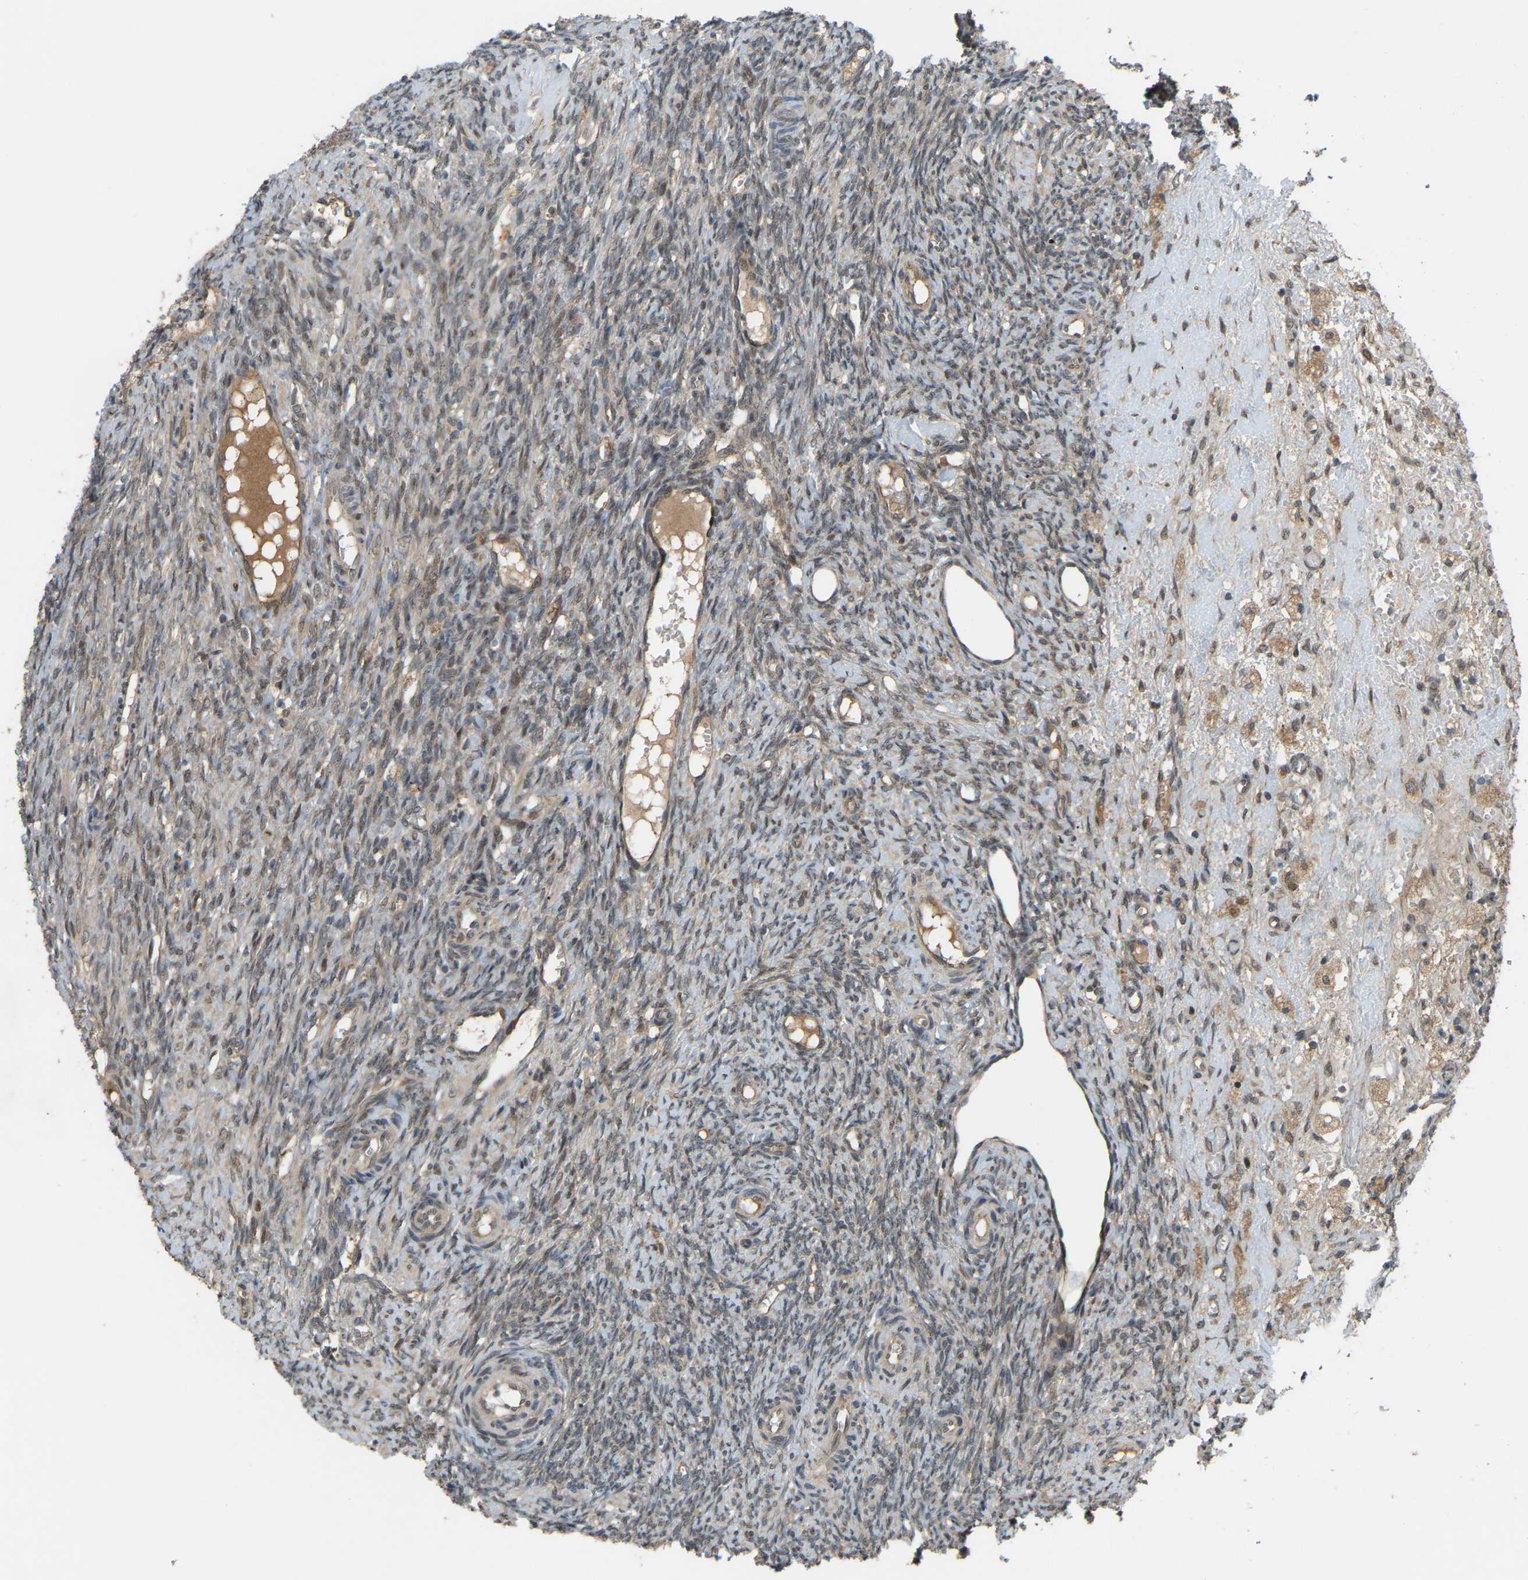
{"staining": {"intensity": "moderate", "quantity": ">75%", "location": "cytoplasmic/membranous"}, "tissue": "ovary", "cell_type": "Follicle cells", "image_type": "normal", "snomed": [{"axis": "morphology", "description": "Normal tissue, NOS"}, {"axis": "topography", "description": "Ovary"}], "caption": "Protein analysis of normal ovary exhibits moderate cytoplasmic/membranous expression in approximately >75% of follicle cells. (DAB IHC, brown staining for protein, blue staining for nuclei).", "gene": "CROT", "patient": {"sex": "female", "age": 41}}